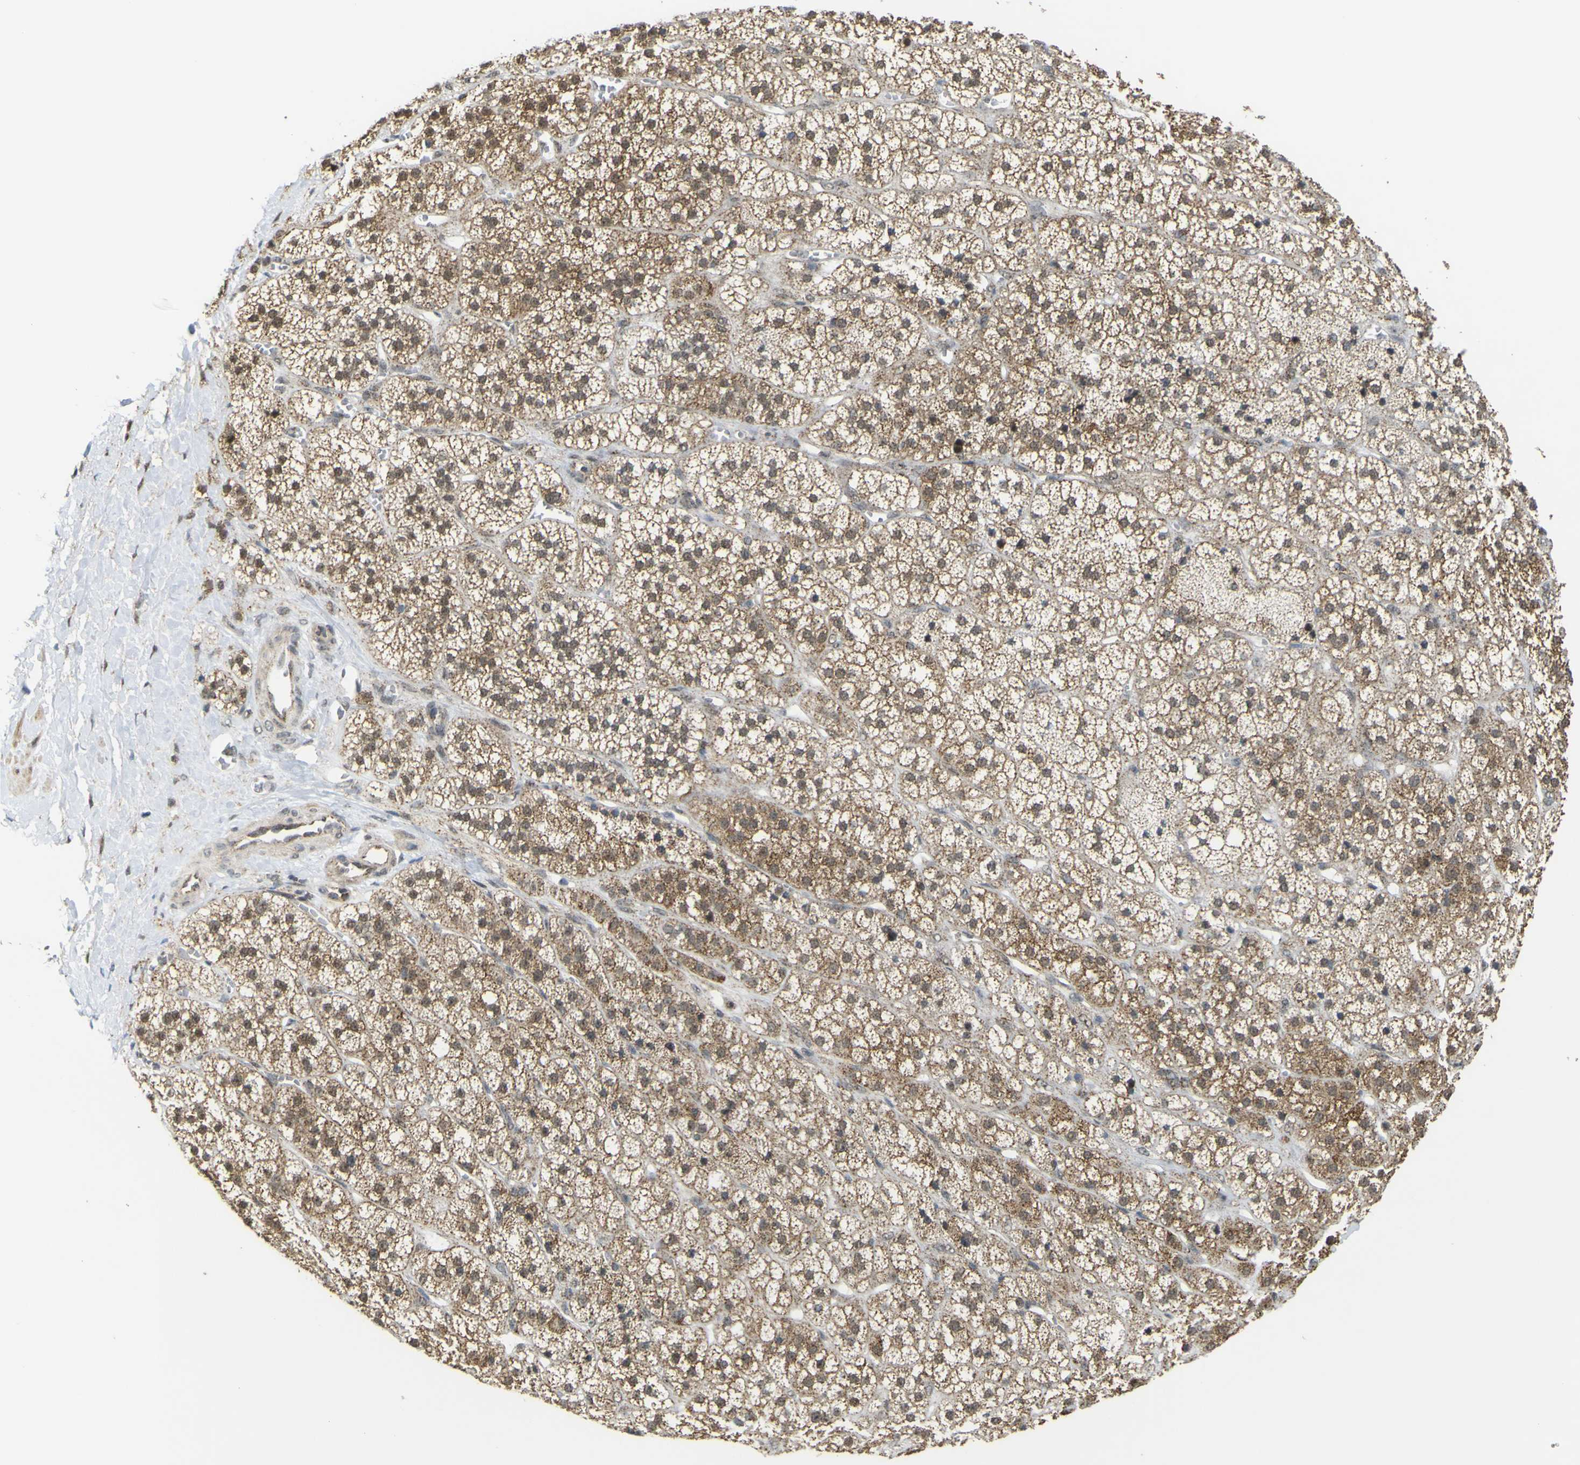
{"staining": {"intensity": "moderate", "quantity": ">75%", "location": "cytoplasmic/membranous"}, "tissue": "adrenal gland", "cell_type": "Glandular cells", "image_type": "normal", "snomed": [{"axis": "morphology", "description": "Normal tissue, NOS"}, {"axis": "topography", "description": "Adrenal gland"}], "caption": "Human adrenal gland stained for a protein (brown) demonstrates moderate cytoplasmic/membranous positive positivity in about >75% of glandular cells.", "gene": "ACBD5", "patient": {"sex": "male", "age": 56}}